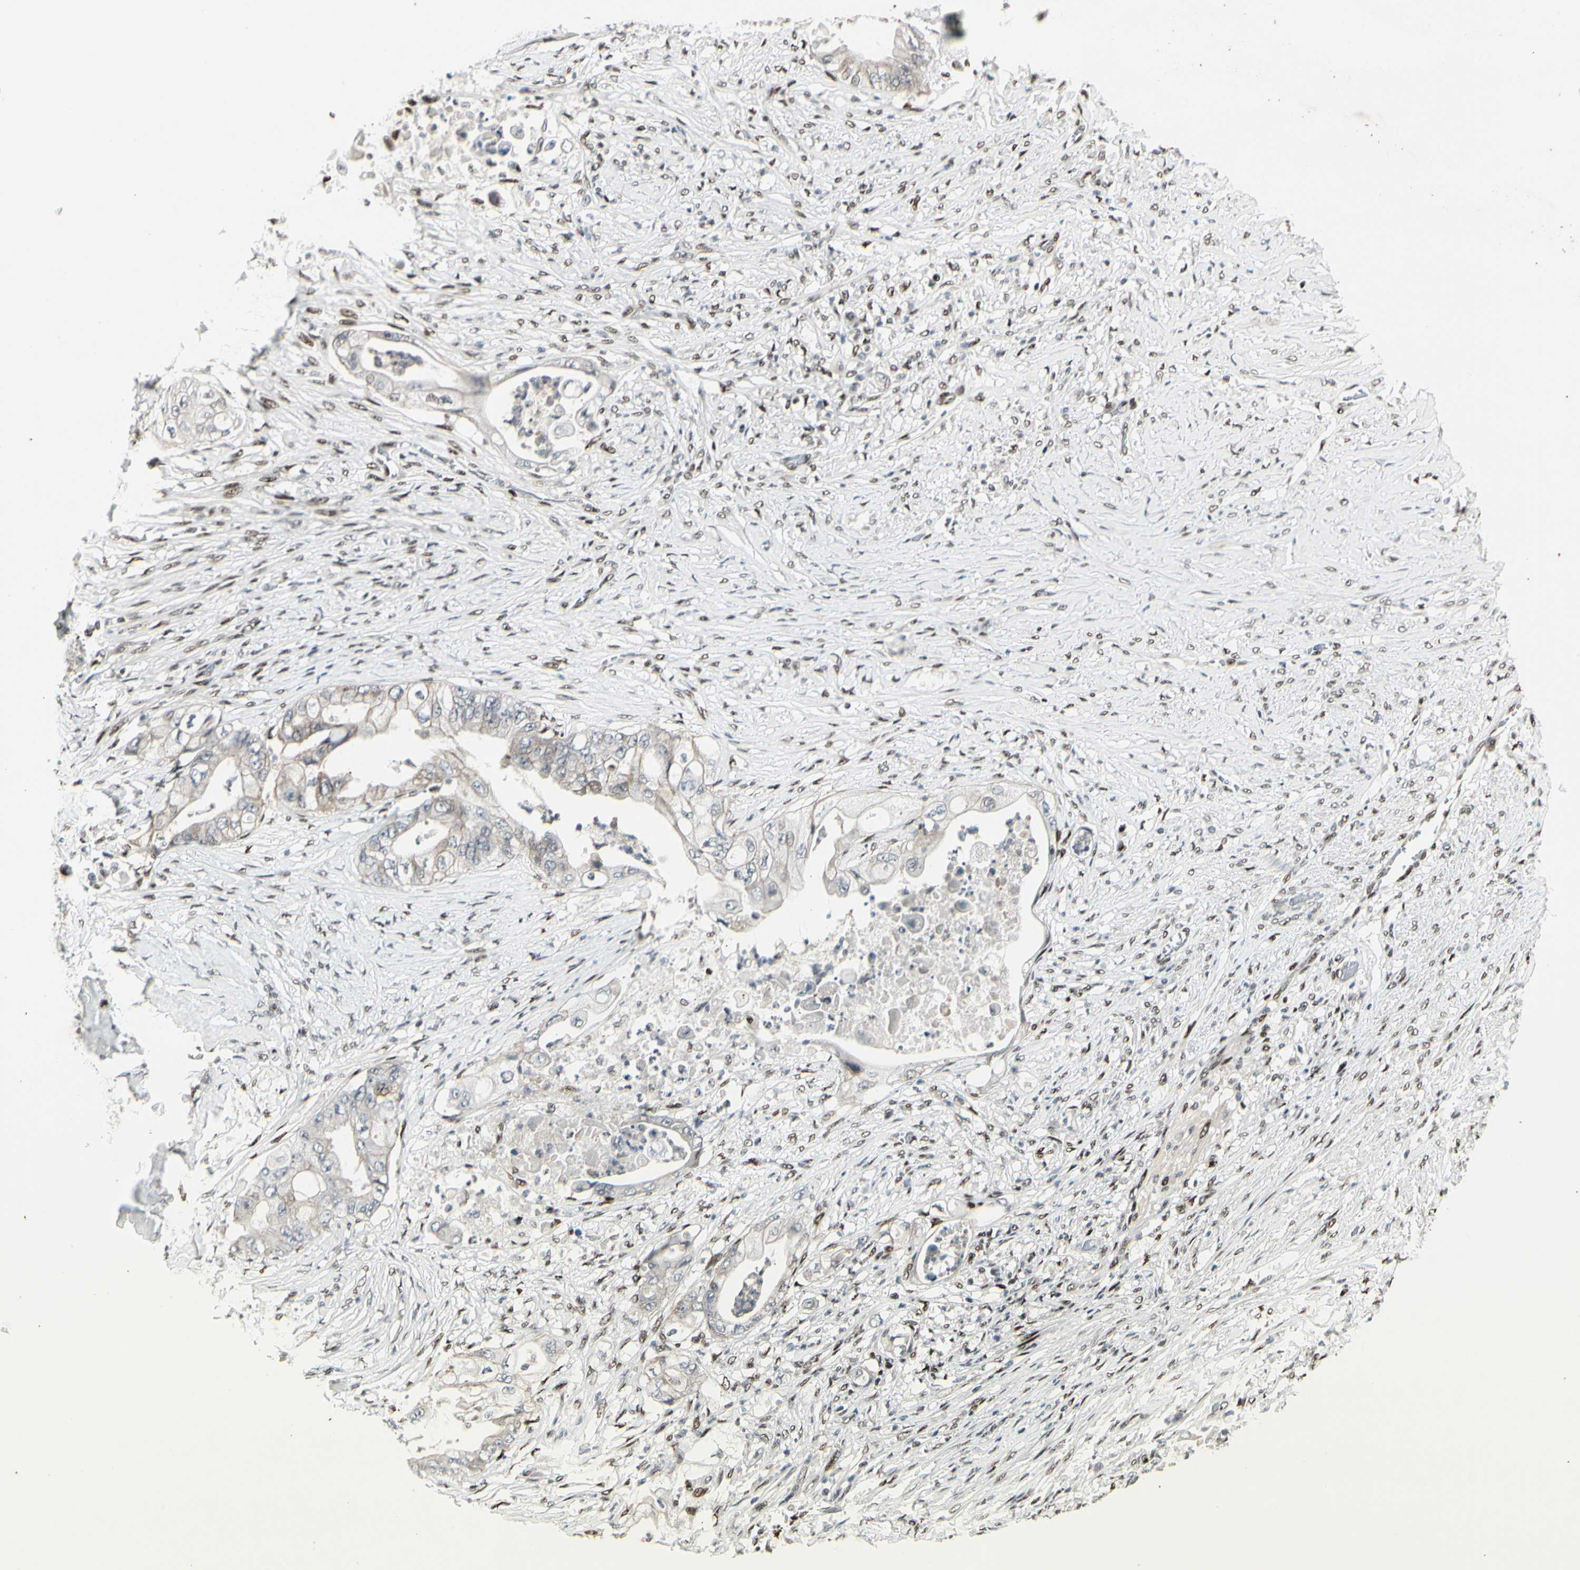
{"staining": {"intensity": "weak", "quantity": "<25%", "location": "cytoplasmic/membranous"}, "tissue": "stomach cancer", "cell_type": "Tumor cells", "image_type": "cancer", "snomed": [{"axis": "morphology", "description": "Adenocarcinoma, NOS"}, {"axis": "topography", "description": "Stomach"}], "caption": "Stomach cancer (adenocarcinoma) was stained to show a protein in brown. There is no significant staining in tumor cells.", "gene": "FOXJ2", "patient": {"sex": "female", "age": 73}}